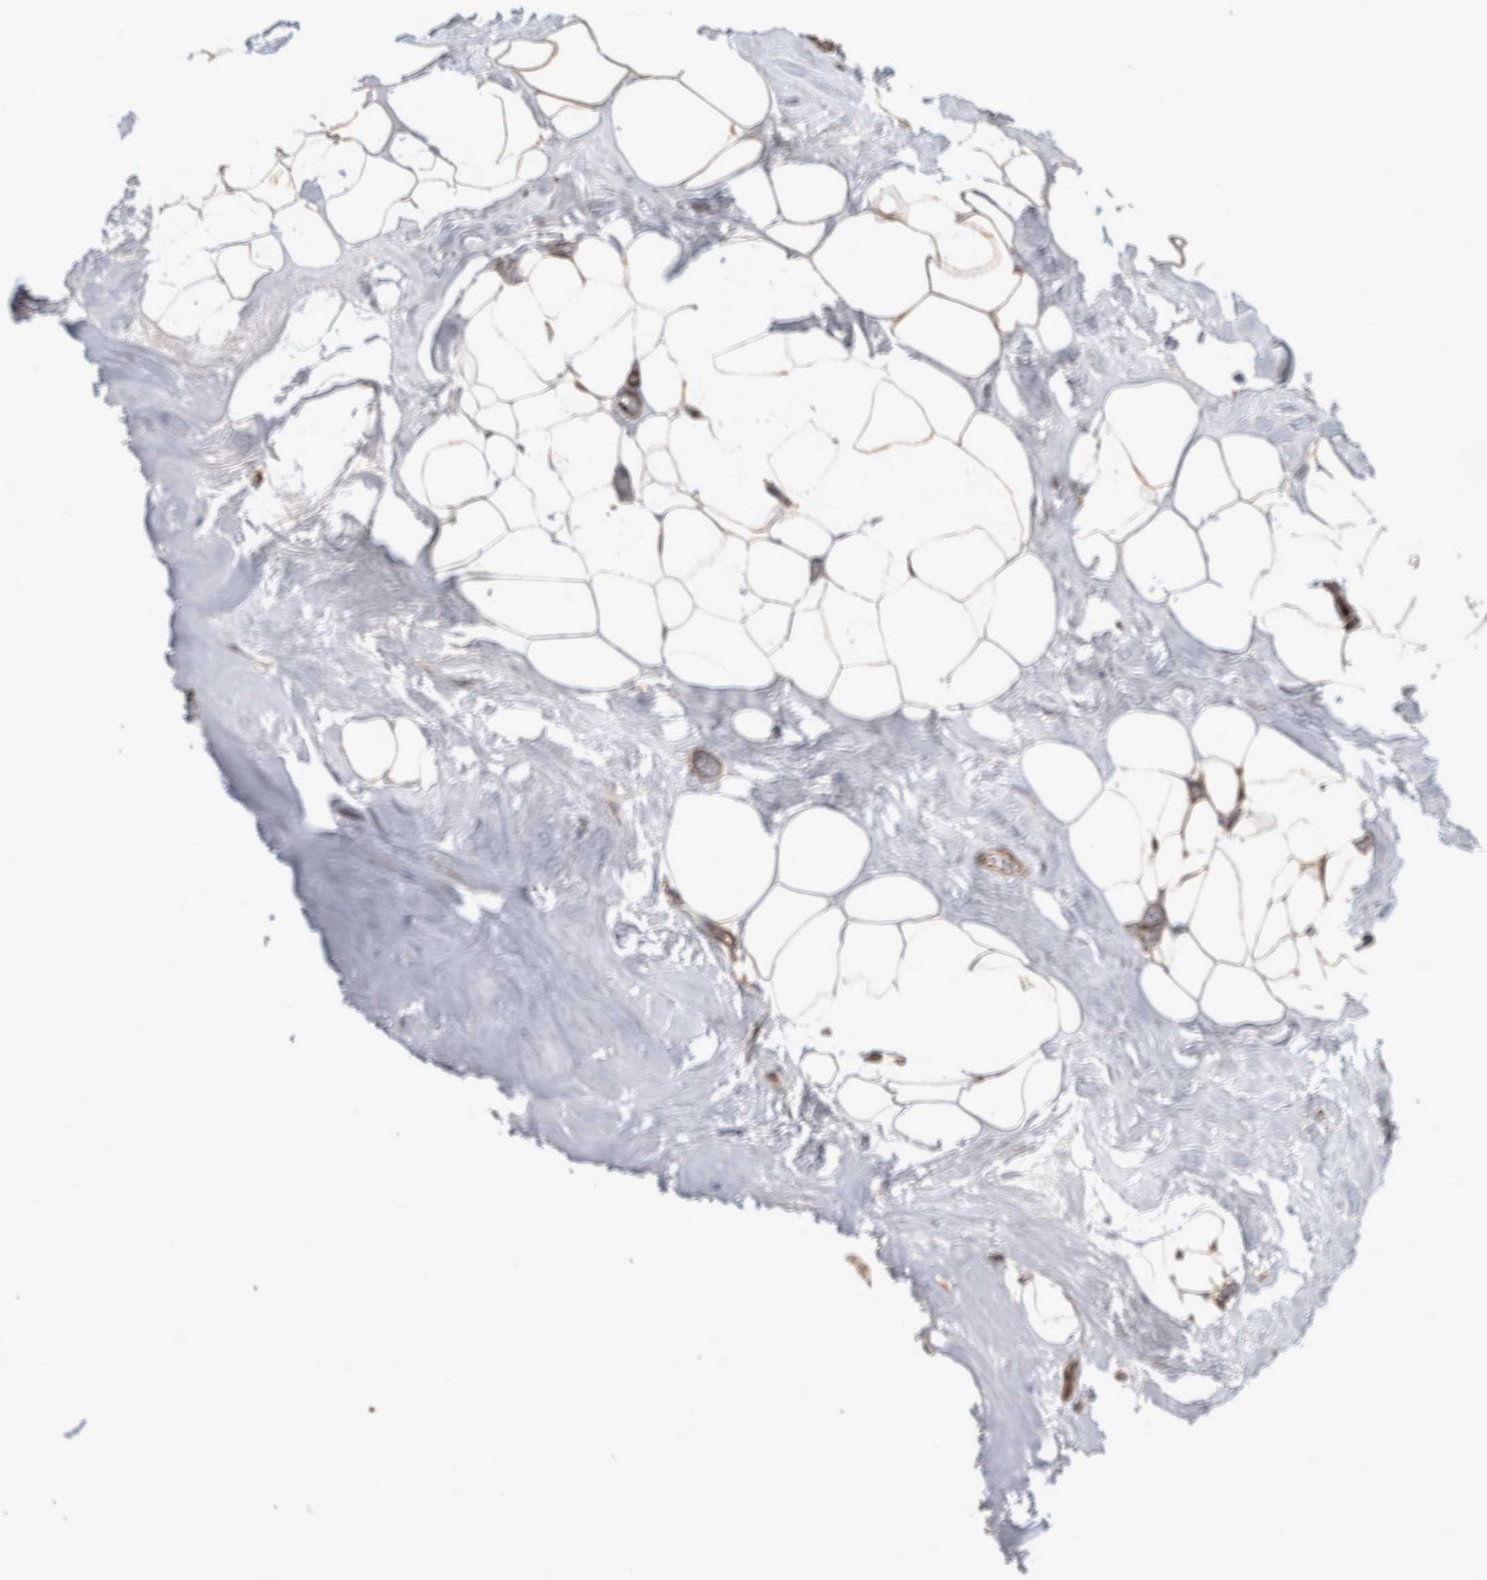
{"staining": {"intensity": "moderate", "quantity": "25%-75%", "location": "cytoplasmic/membranous"}, "tissue": "adipose tissue", "cell_type": "Adipocytes", "image_type": "normal", "snomed": [{"axis": "morphology", "description": "Normal tissue, NOS"}, {"axis": "morphology", "description": "Fibrosis, NOS"}, {"axis": "topography", "description": "Breast"}, {"axis": "topography", "description": "Adipose tissue"}], "caption": "Moderate cytoplasmic/membranous positivity is present in about 25%-75% of adipocytes in unremarkable adipose tissue.", "gene": "CLIP1", "patient": {"sex": "female", "age": 39}}